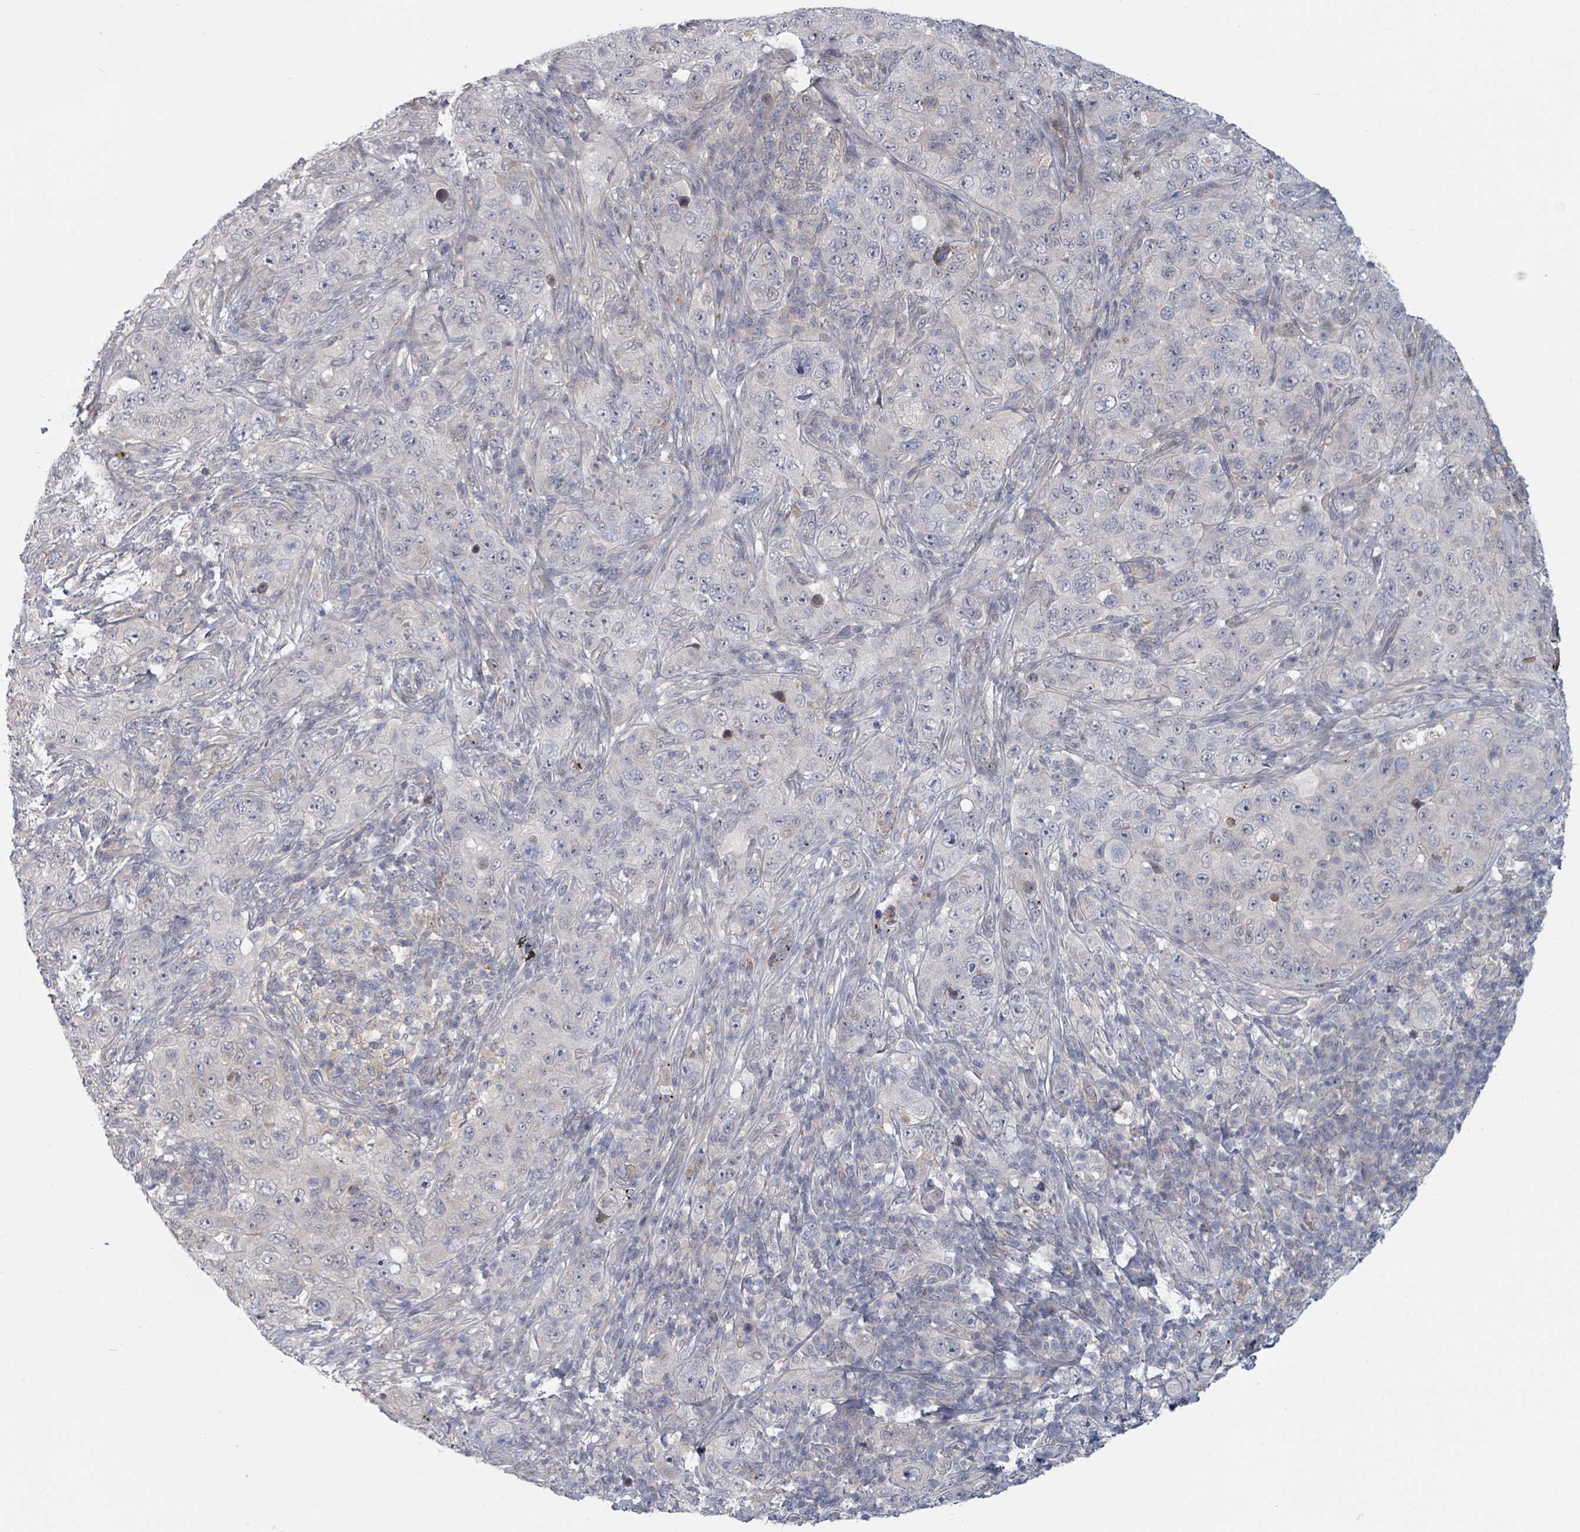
{"staining": {"intensity": "negative", "quantity": "none", "location": "none"}, "tissue": "pancreatic cancer", "cell_type": "Tumor cells", "image_type": "cancer", "snomed": [{"axis": "morphology", "description": "Adenocarcinoma, NOS"}, {"axis": "topography", "description": "Pancreas"}], "caption": "This is an IHC image of pancreatic cancer (adenocarcinoma). There is no expression in tumor cells.", "gene": "GABBR1", "patient": {"sex": "male", "age": 68}}